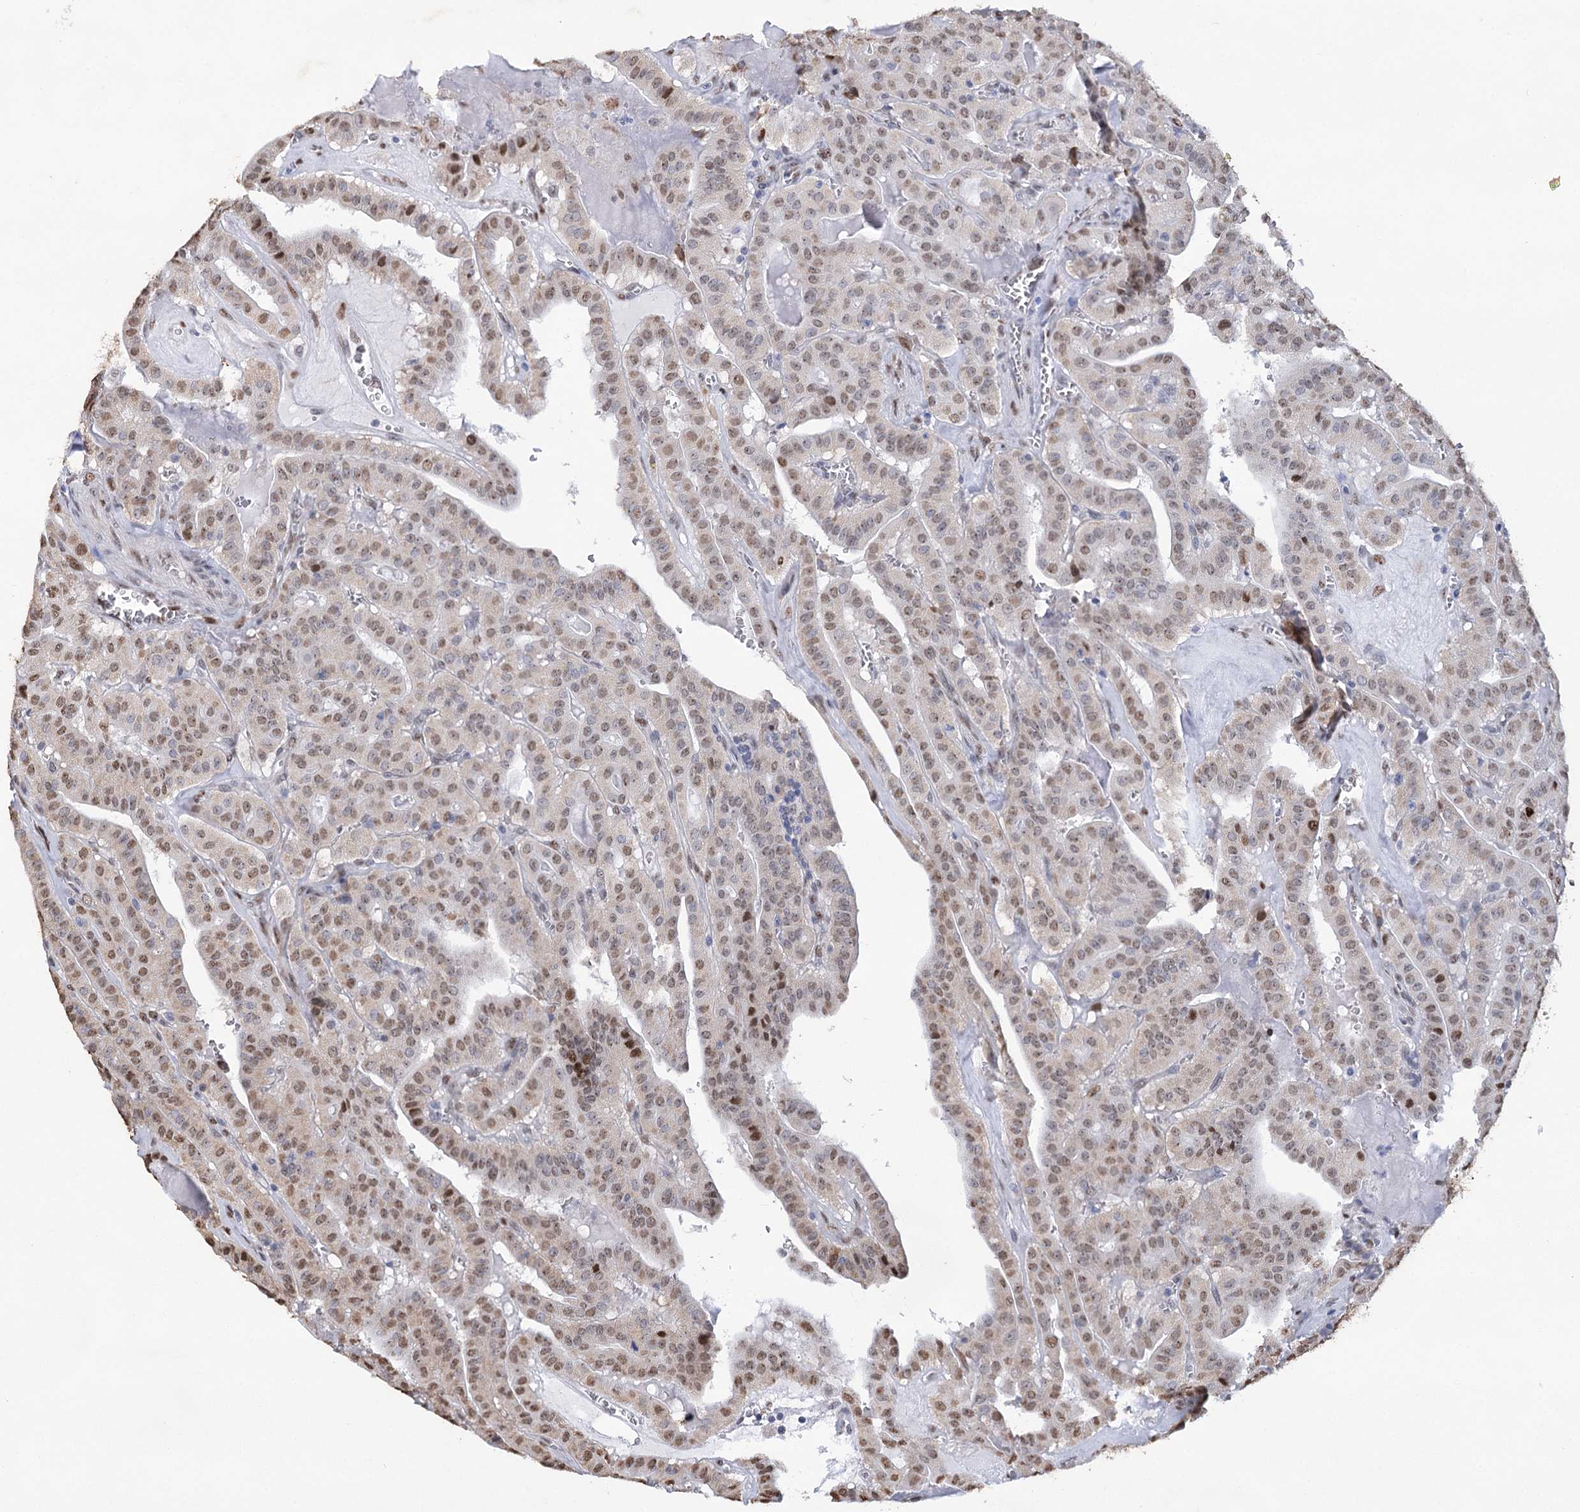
{"staining": {"intensity": "moderate", "quantity": ">75%", "location": "nuclear"}, "tissue": "thyroid cancer", "cell_type": "Tumor cells", "image_type": "cancer", "snomed": [{"axis": "morphology", "description": "Papillary adenocarcinoma, NOS"}, {"axis": "topography", "description": "Thyroid gland"}], "caption": "Moderate nuclear protein expression is present in about >75% of tumor cells in thyroid cancer. Using DAB (brown) and hematoxylin (blue) stains, captured at high magnification using brightfield microscopy.", "gene": "NFU1", "patient": {"sex": "male", "age": 52}}